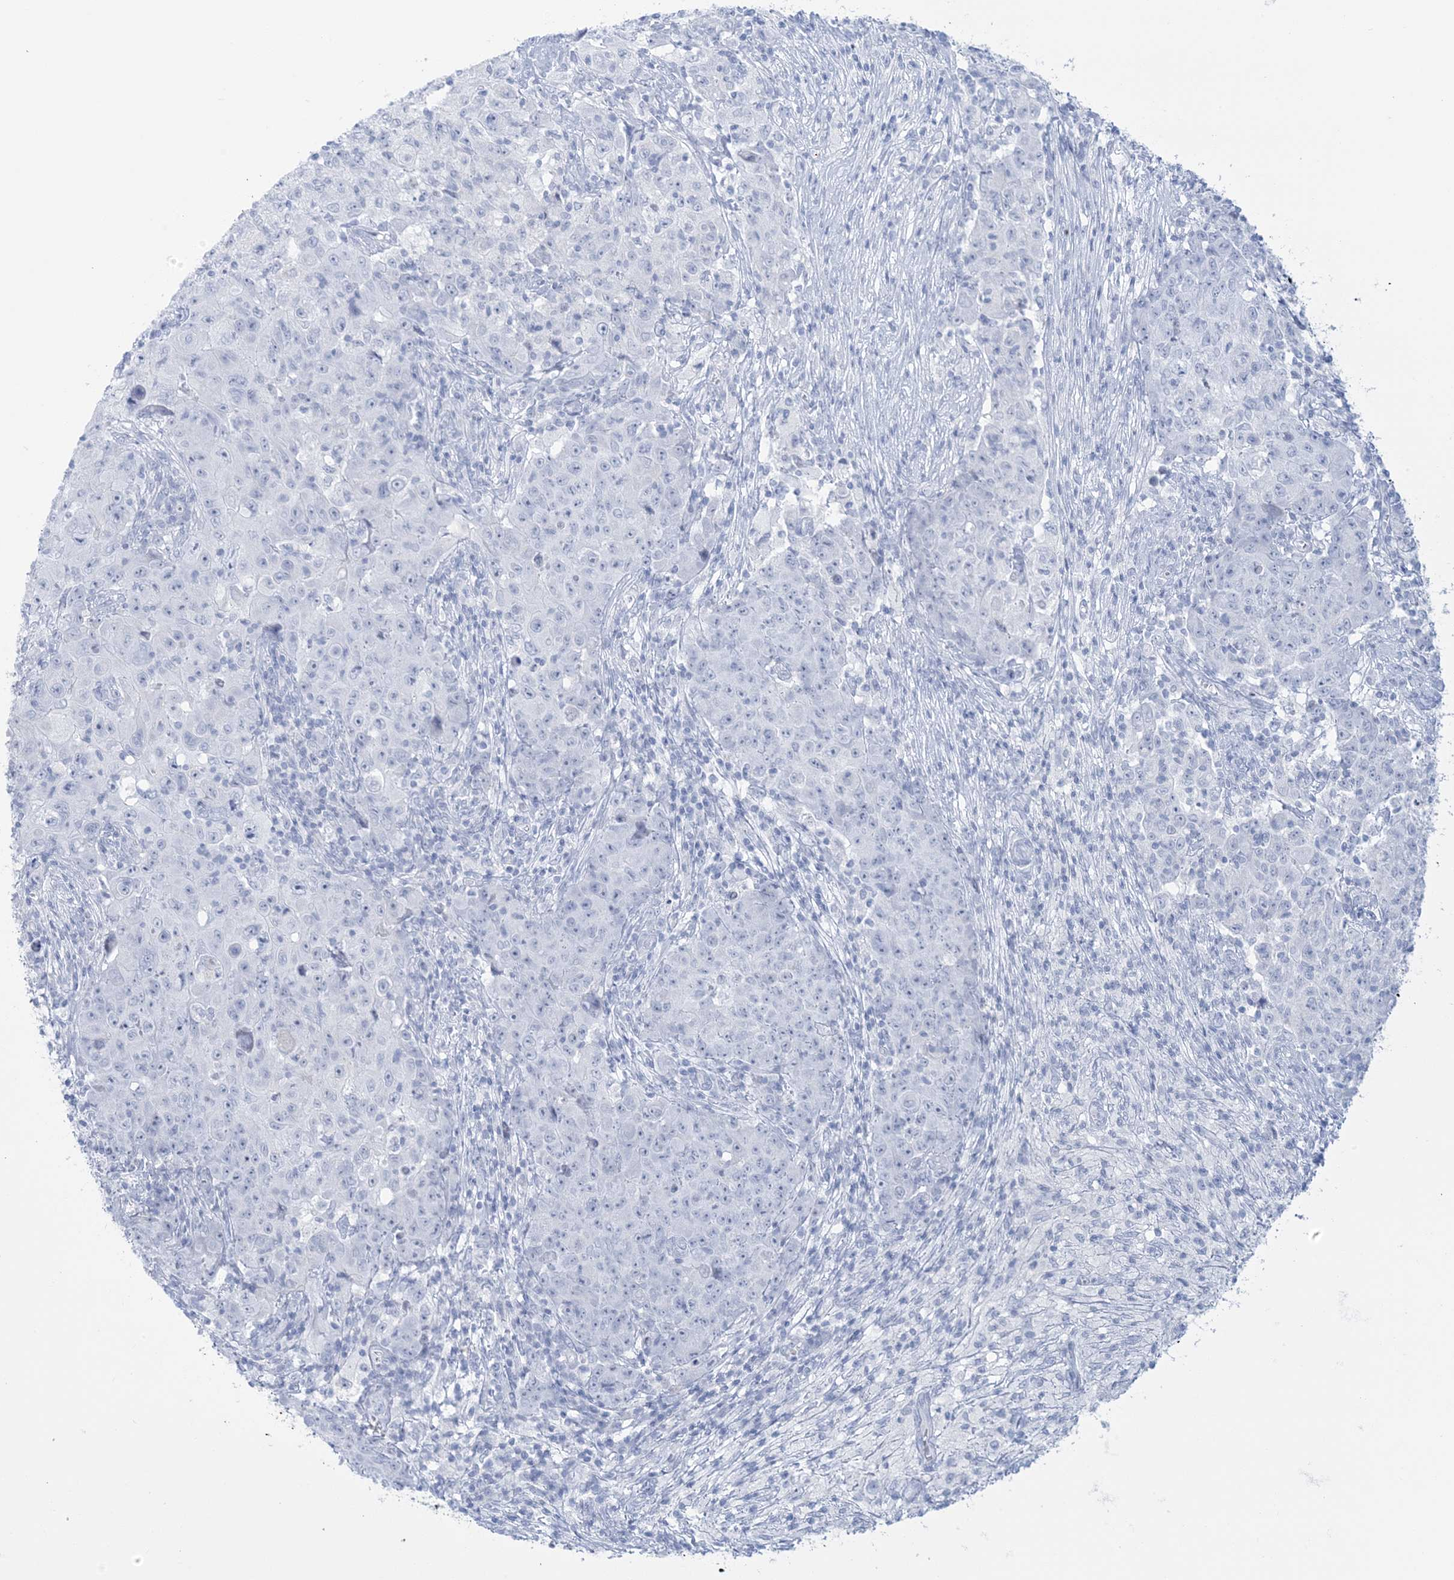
{"staining": {"intensity": "negative", "quantity": "none", "location": "none"}, "tissue": "ovarian cancer", "cell_type": "Tumor cells", "image_type": "cancer", "snomed": [{"axis": "morphology", "description": "Carcinoma, endometroid"}, {"axis": "topography", "description": "Ovary"}], "caption": "IHC photomicrograph of endometroid carcinoma (ovarian) stained for a protein (brown), which exhibits no positivity in tumor cells. (DAB (3,3'-diaminobenzidine) immunohistochemistry with hematoxylin counter stain).", "gene": "AGXT", "patient": {"sex": "female", "age": 42}}